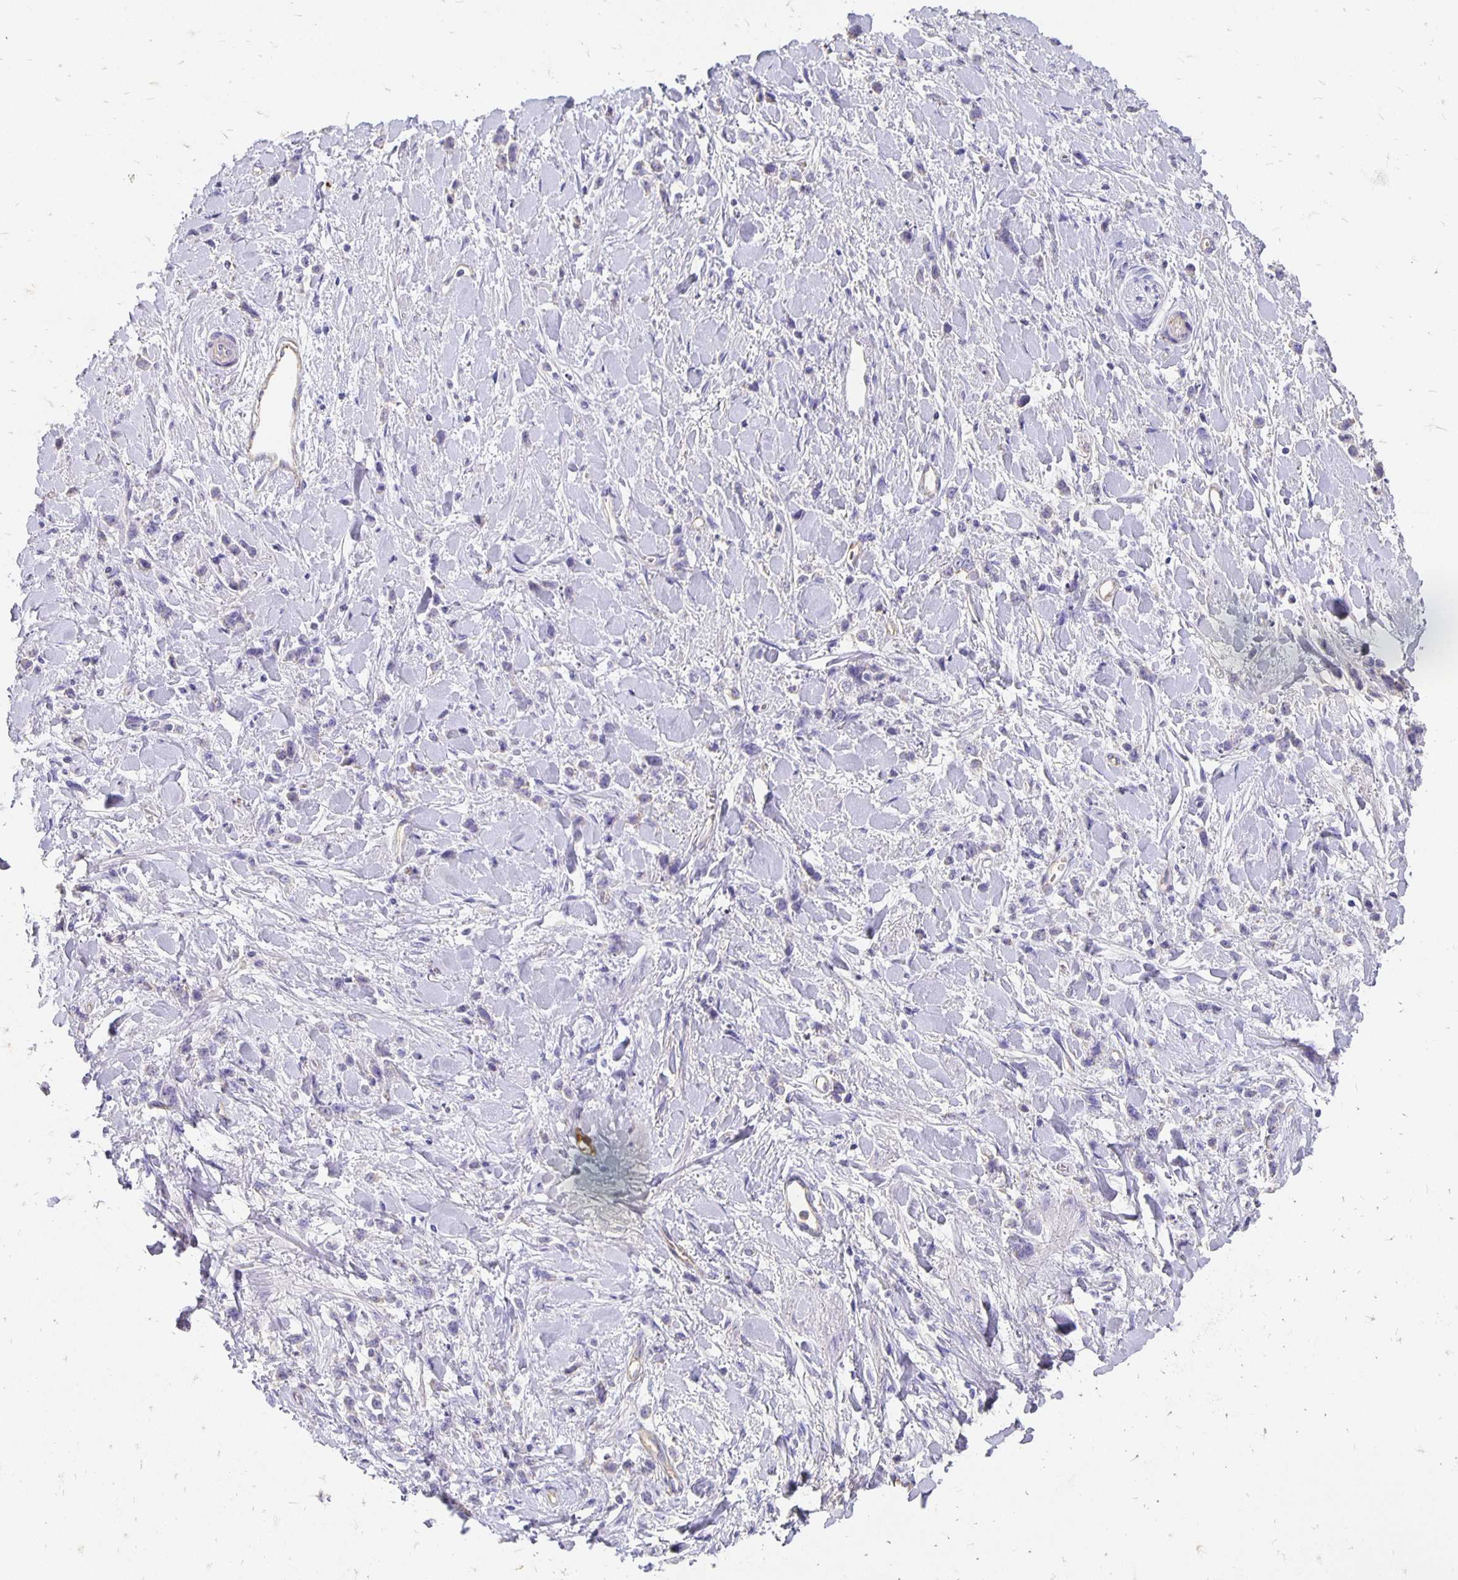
{"staining": {"intensity": "negative", "quantity": "none", "location": "none"}, "tissue": "stomach cancer", "cell_type": "Tumor cells", "image_type": "cancer", "snomed": [{"axis": "morphology", "description": "Adenocarcinoma, NOS"}, {"axis": "topography", "description": "Stomach"}], "caption": "A histopathology image of stomach cancer (adenocarcinoma) stained for a protein exhibits no brown staining in tumor cells.", "gene": "APOB", "patient": {"sex": "female", "age": 60}}